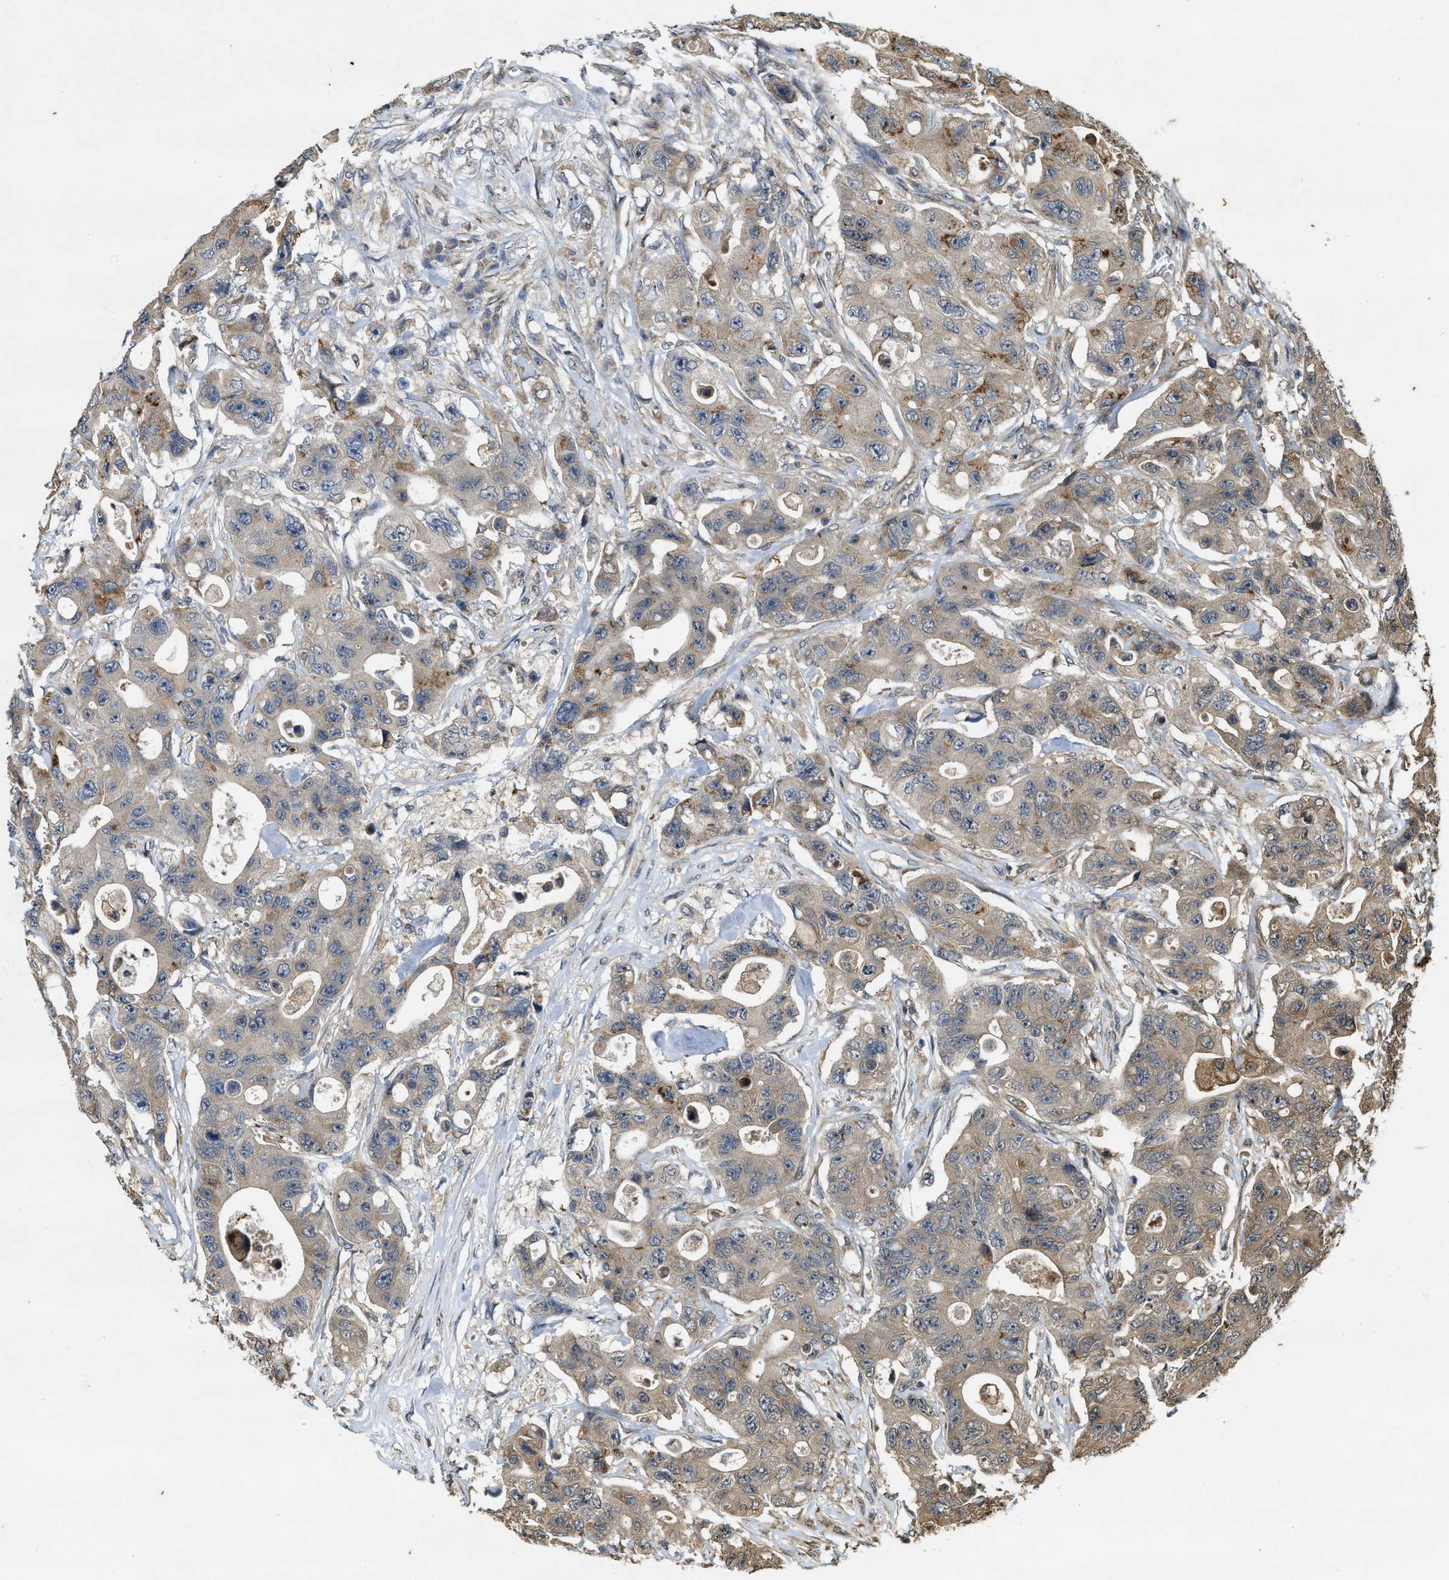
{"staining": {"intensity": "moderate", "quantity": "<25%", "location": "cytoplasmic/membranous"}, "tissue": "colorectal cancer", "cell_type": "Tumor cells", "image_type": "cancer", "snomed": [{"axis": "morphology", "description": "Adenocarcinoma, NOS"}, {"axis": "topography", "description": "Colon"}], "caption": "Protein expression analysis of human colorectal cancer reveals moderate cytoplasmic/membranous expression in approximately <25% of tumor cells.", "gene": "KIF21A", "patient": {"sex": "female", "age": 46}}